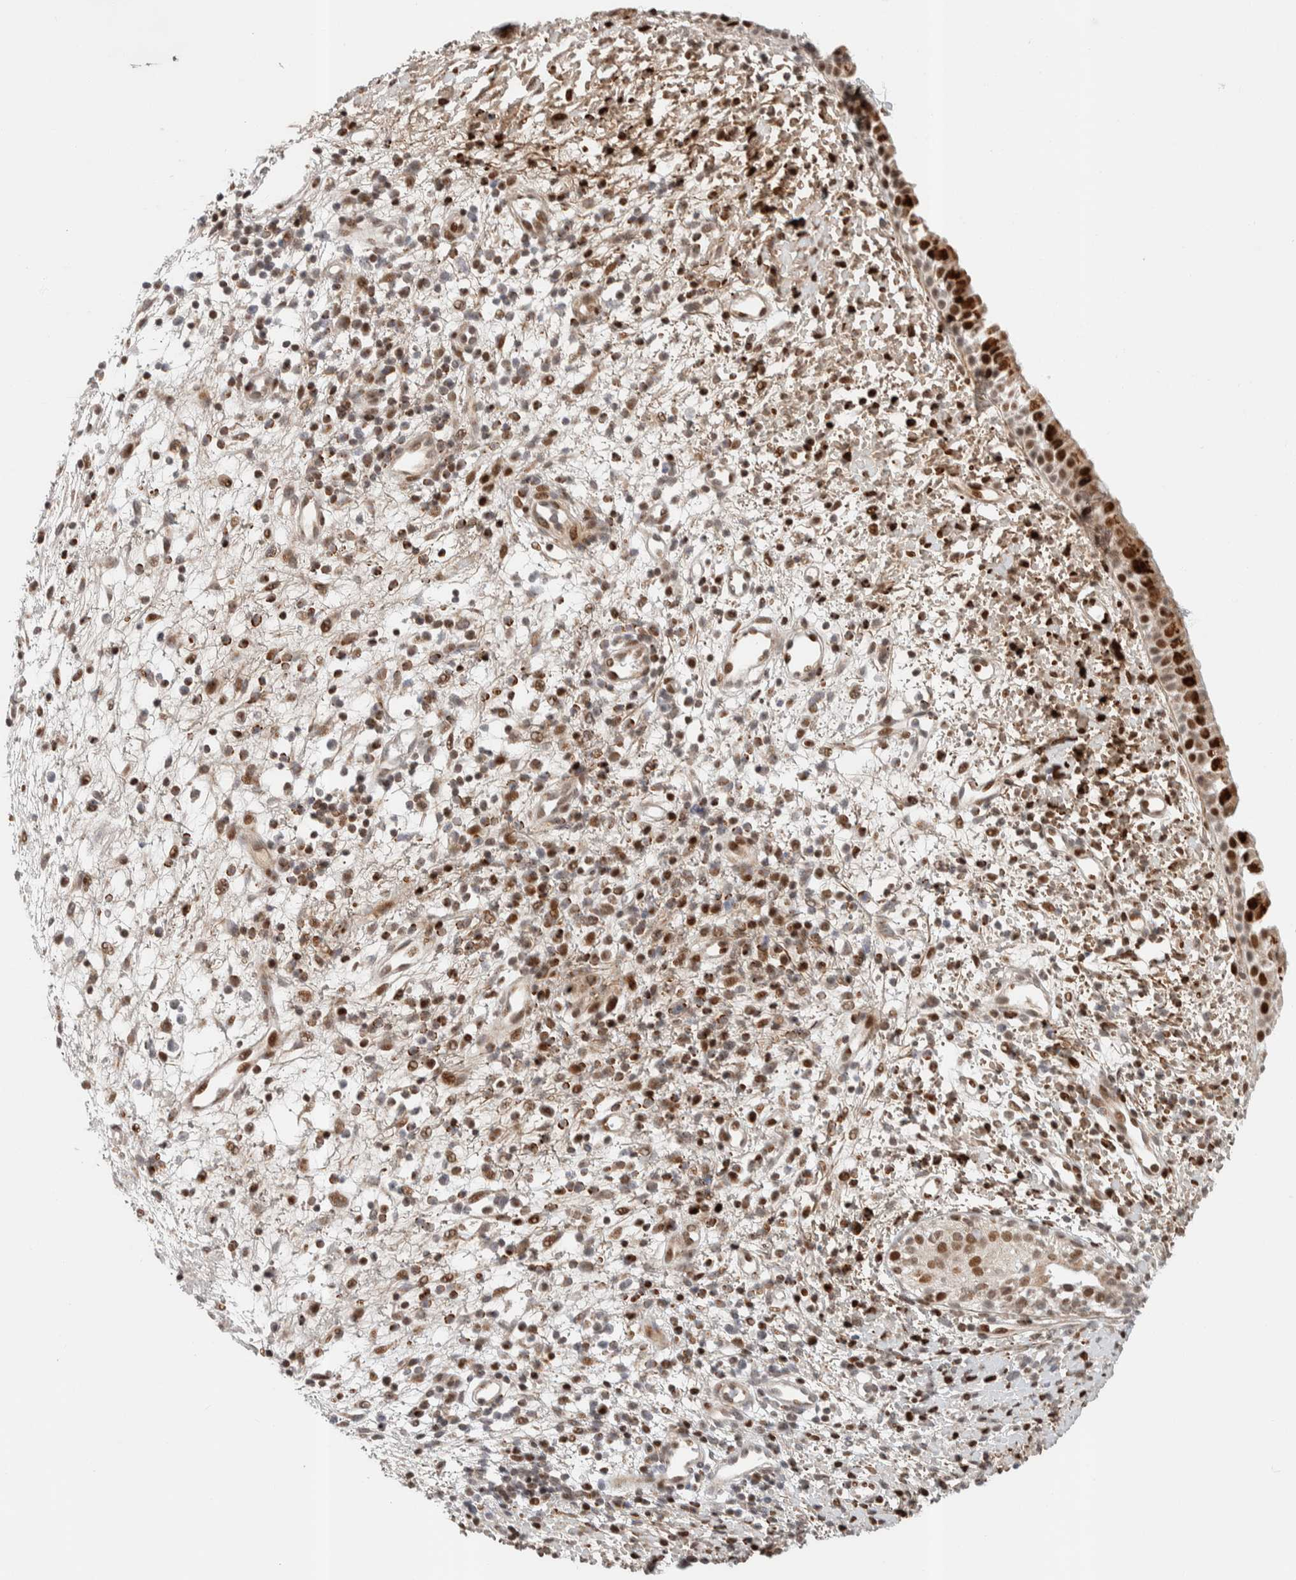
{"staining": {"intensity": "strong", "quantity": ">75%", "location": "cytoplasmic/membranous,nuclear"}, "tissue": "nasopharynx", "cell_type": "Respiratory epithelial cells", "image_type": "normal", "snomed": [{"axis": "morphology", "description": "Normal tissue, NOS"}, {"axis": "topography", "description": "Nasopharynx"}], "caption": "A high amount of strong cytoplasmic/membranous,nuclear positivity is seen in about >75% of respiratory epithelial cells in normal nasopharynx.", "gene": "TSPAN32", "patient": {"sex": "male", "age": 22}}